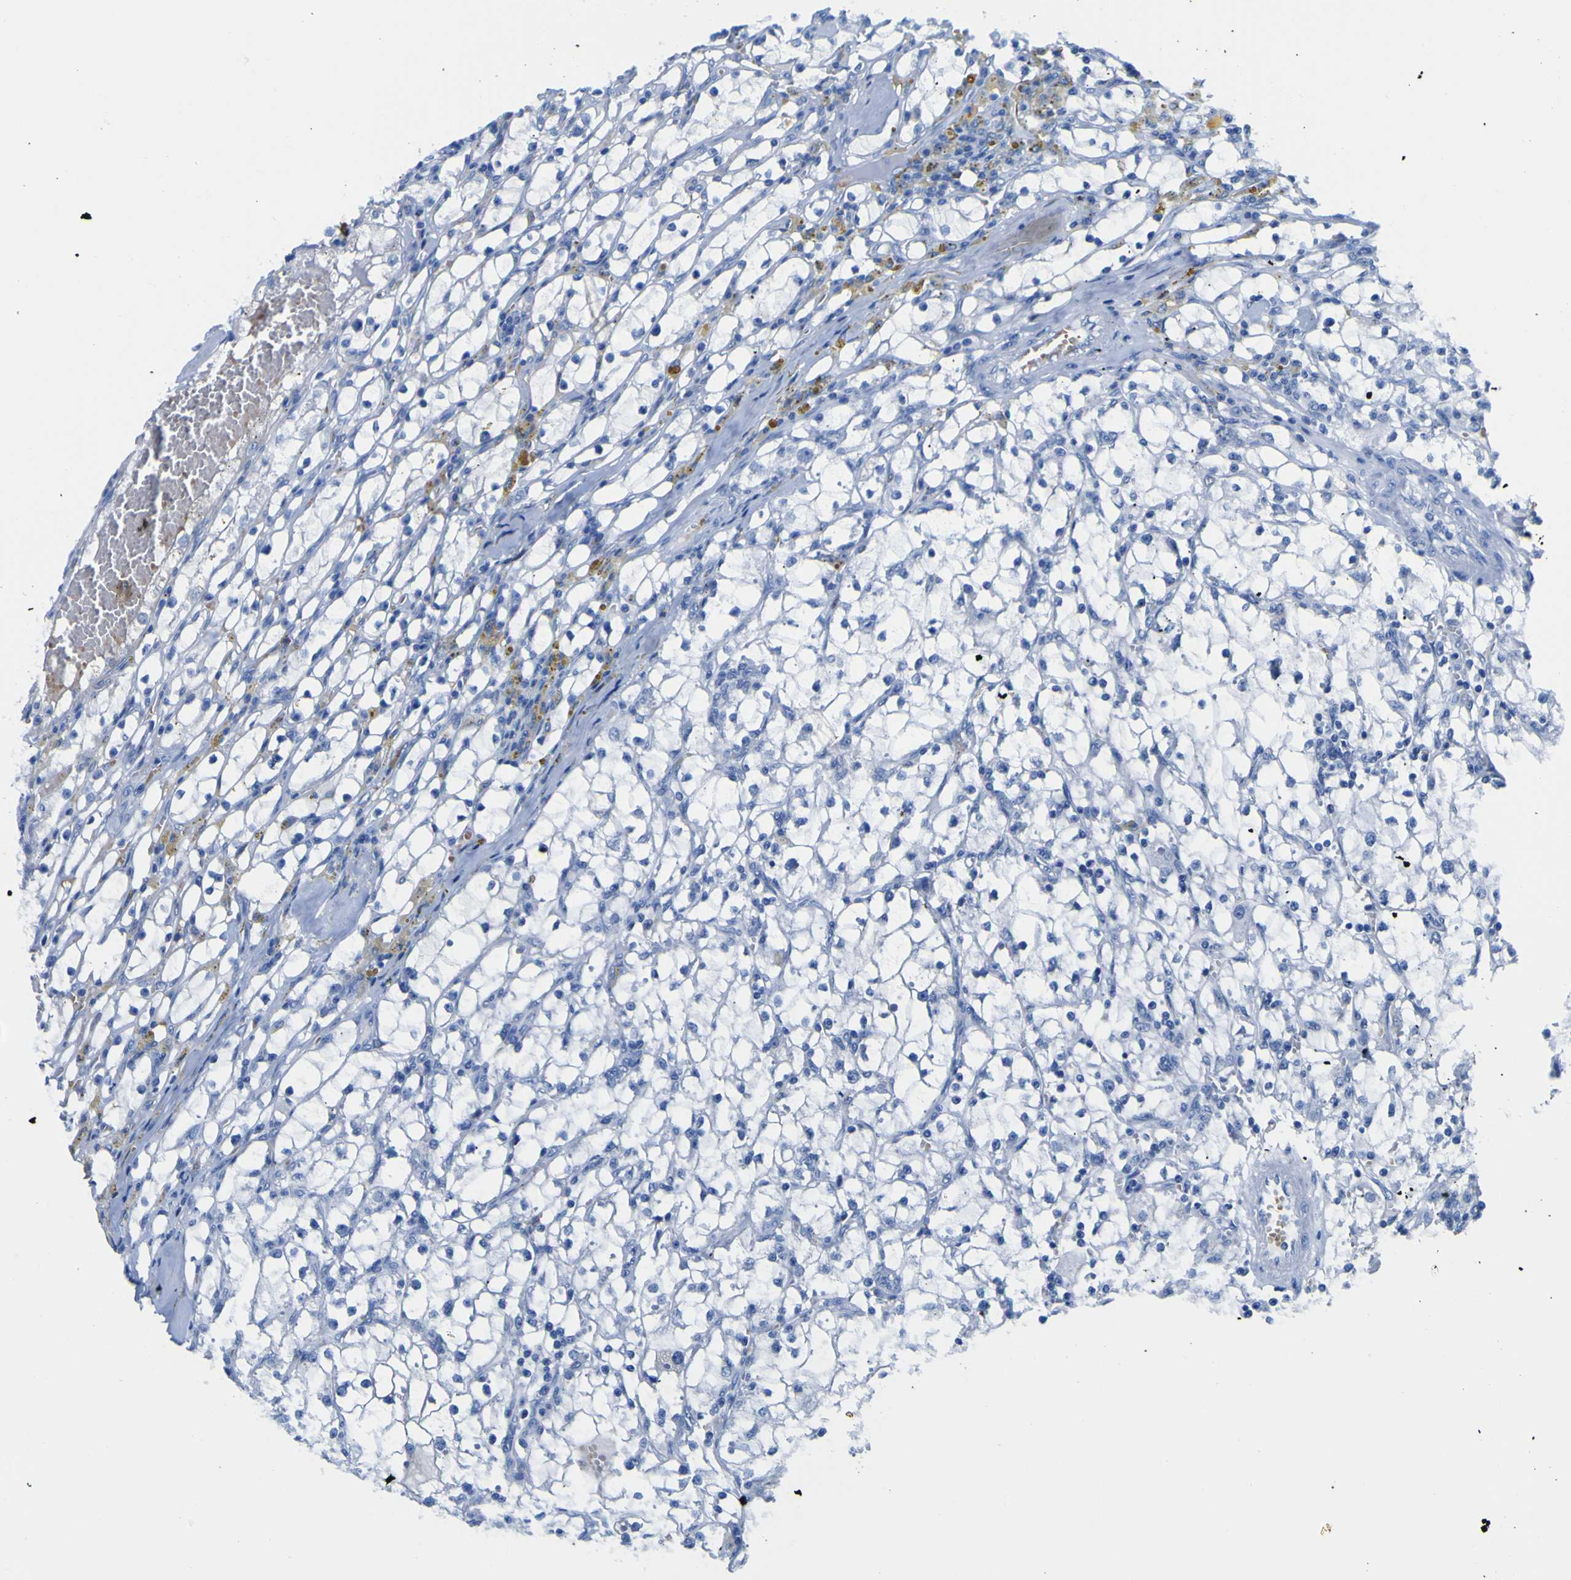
{"staining": {"intensity": "negative", "quantity": "none", "location": "none"}, "tissue": "renal cancer", "cell_type": "Tumor cells", "image_type": "cancer", "snomed": [{"axis": "morphology", "description": "Adenocarcinoma, NOS"}, {"axis": "topography", "description": "Kidney"}], "caption": "IHC of adenocarcinoma (renal) reveals no positivity in tumor cells.", "gene": "DACH1", "patient": {"sex": "male", "age": 56}}